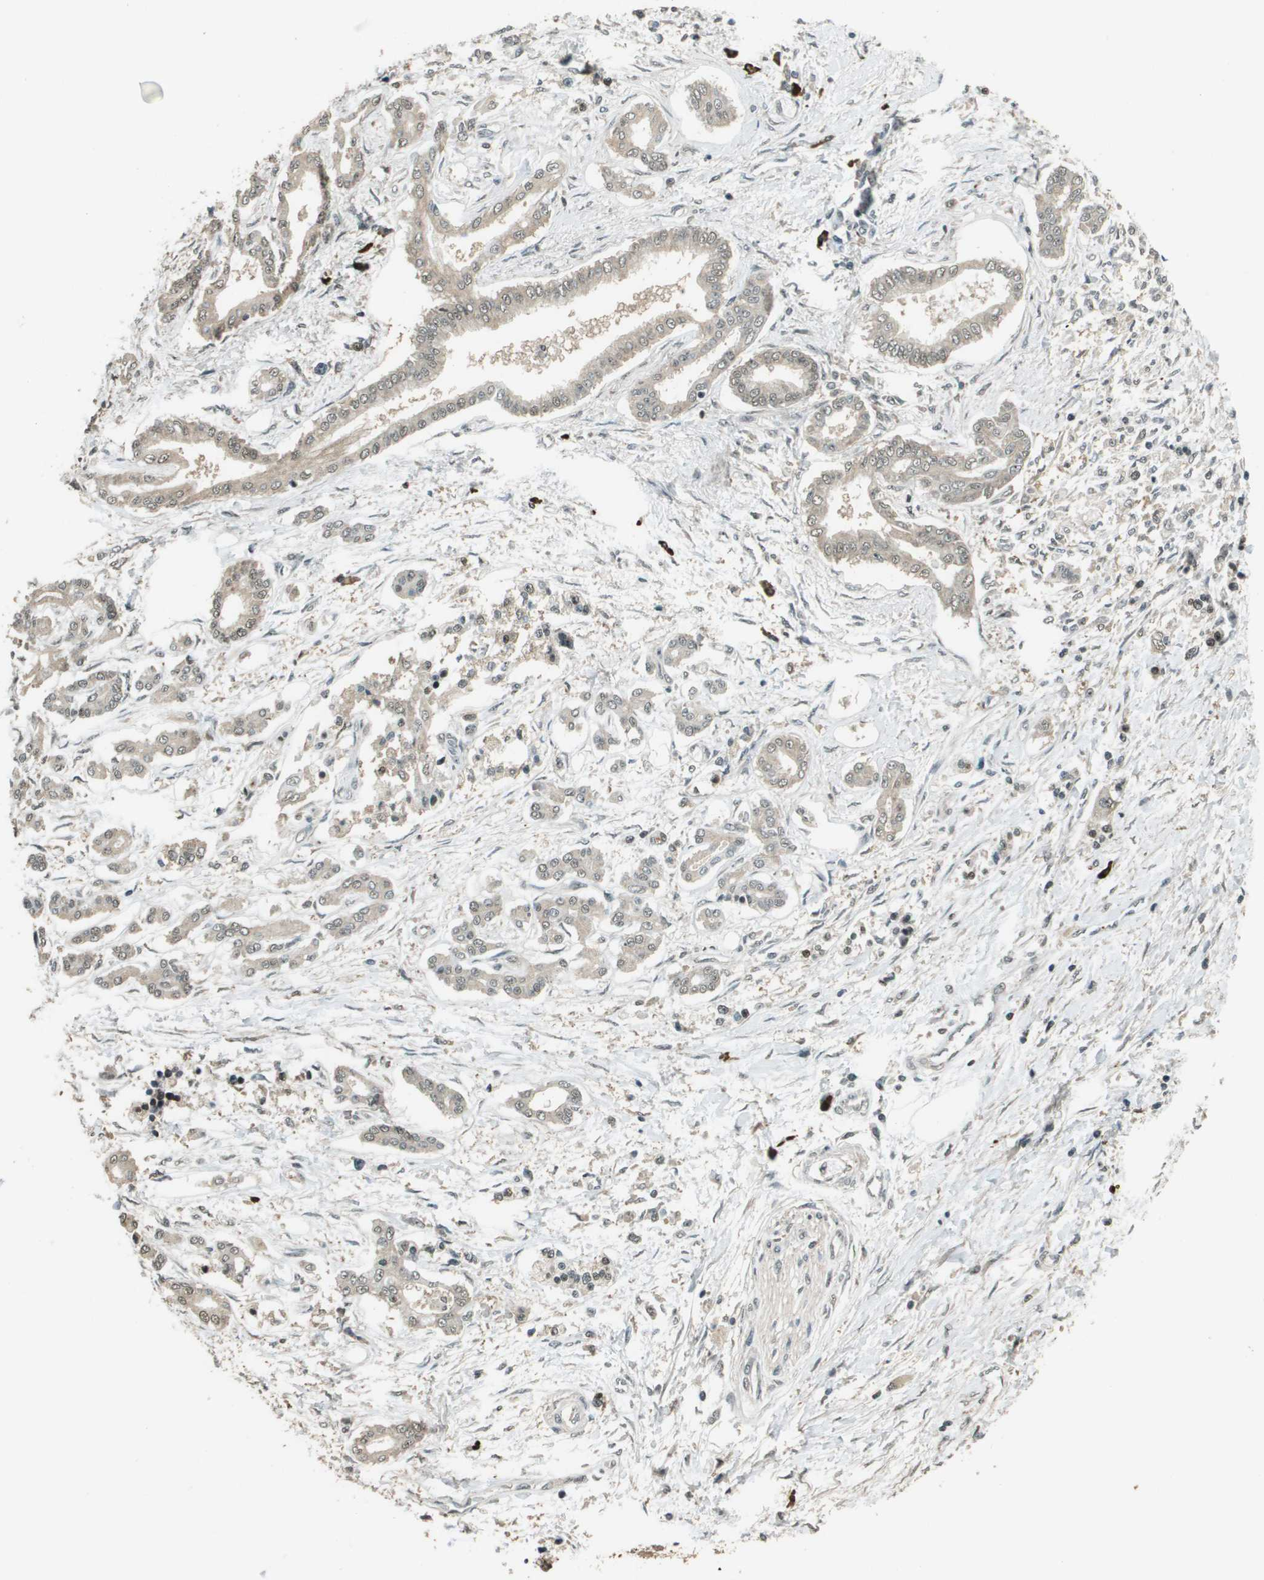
{"staining": {"intensity": "negative", "quantity": "none", "location": "none"}, "tissue": "pancreatic cancer", "cell_type": "Tumor cells", "image_type": "cancer", "snomed": [{"axis": "morphology", "description": "Adenocarcinoma, NOS"}, {"axis": "topography", "description": "Pancreas"}], "caption": "DAB (3,3'-diaminobenzidine) immunohistochemical staining of pancreatic cancer (adenocarcinoma) displays no significant expression in tumor cells.", "gene": "SDC3", "patient": {"sex": "male", "age": 56}}